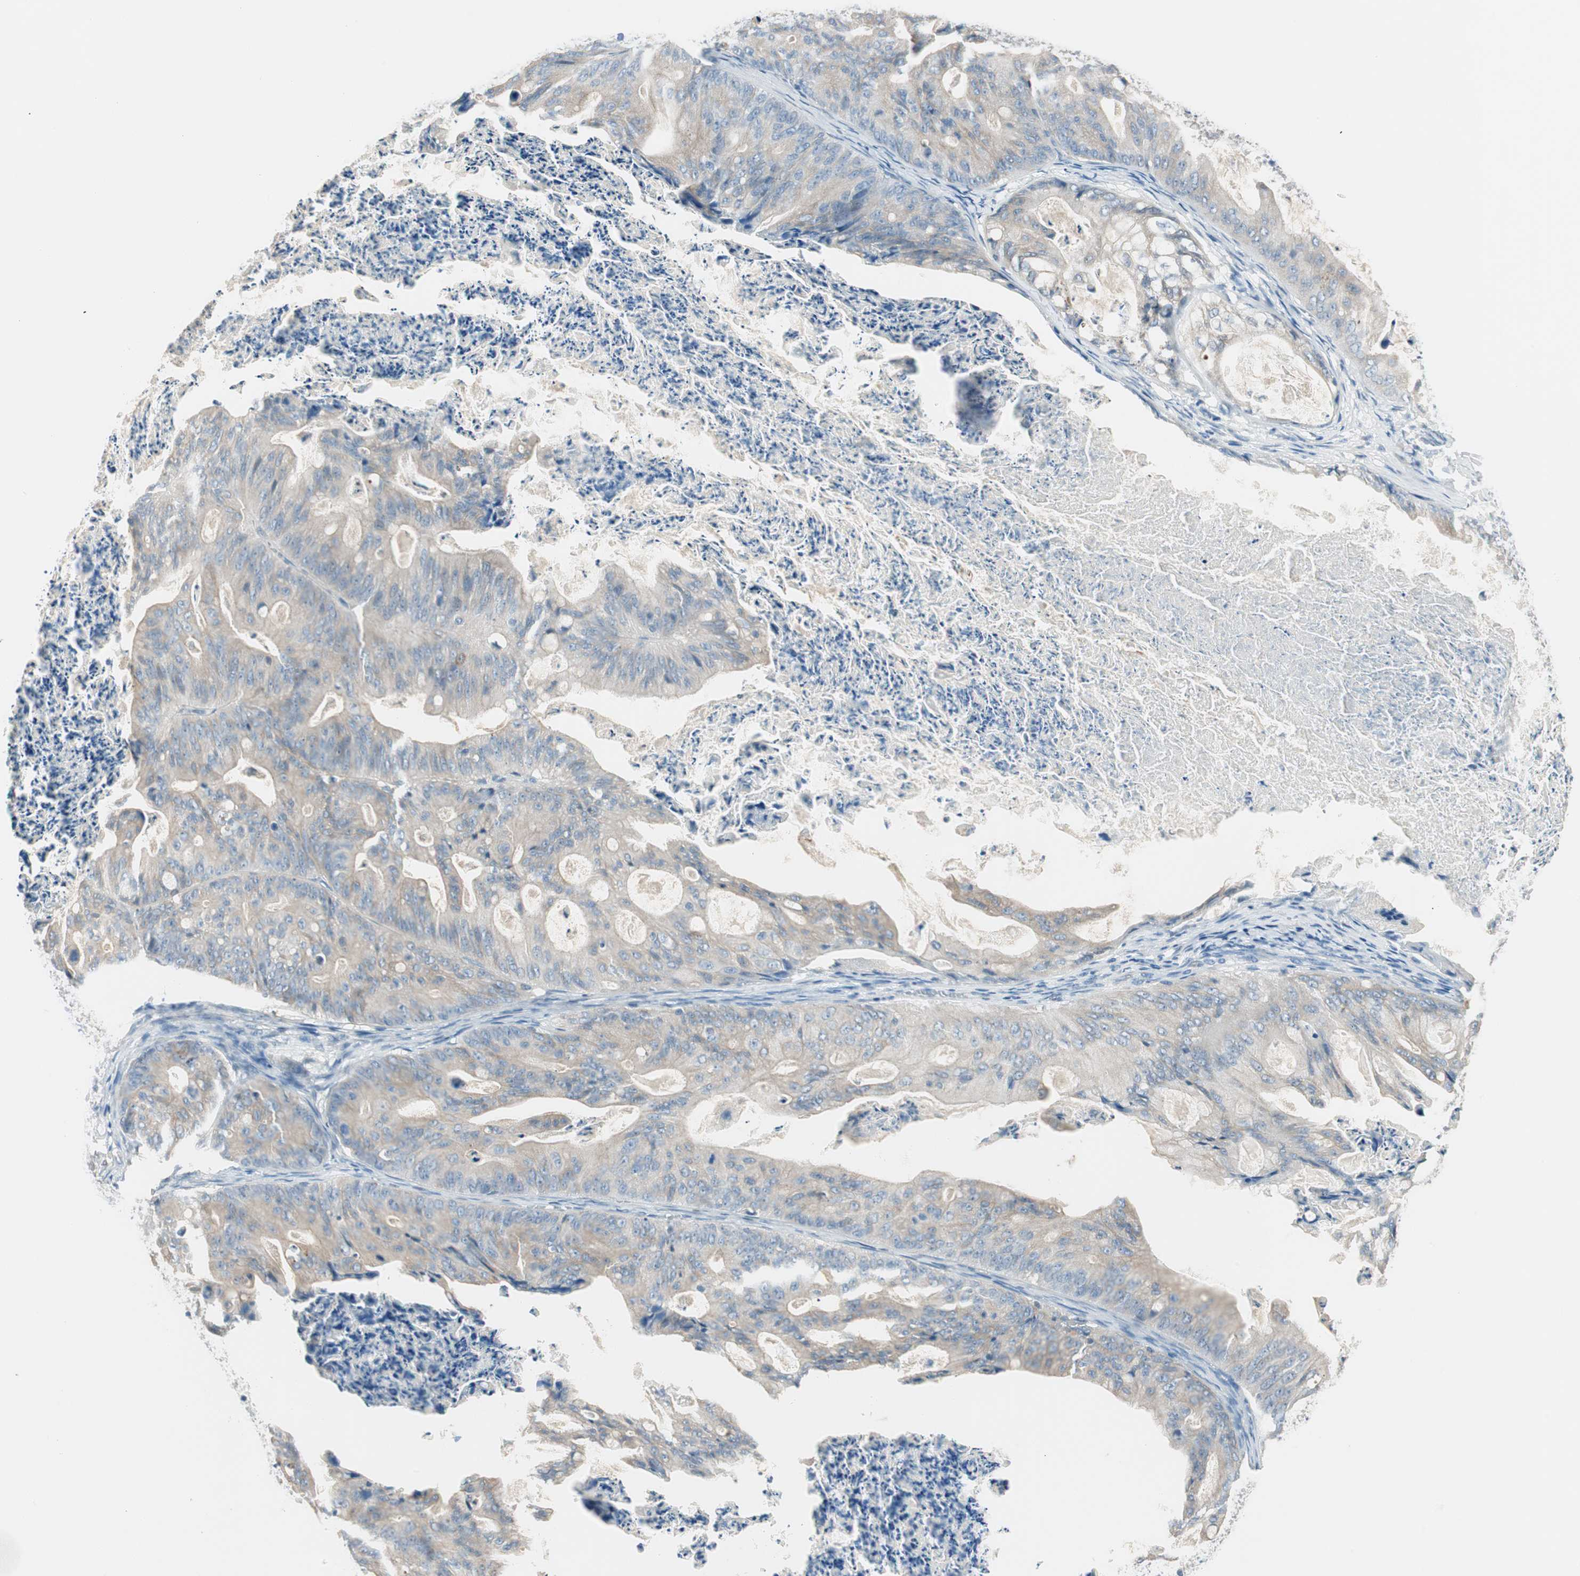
{"staining": {"intensity": "weak", "quantity": ">75%", "location": "cytoplasmic/membranous"}, "tissue": "ovarian cancer", "cell_type": "Tumor cells", "image_type": "cancer", "snomed": [{"axis": "morphology", "description": "Cystadenocarcinoma, mucinous, NOS"}, {"axis": "topography", "description": "Ovary"}], "caption": "Brown immunohistochemical staining in human mucinous cystadenocarcinoma (ovarian) demonstrates weak cytoplasmic/membranous staining in approximately >75% of tumor cells.", "gene": "GNAO1", "patient": {"sex": "female", "age": 37}}